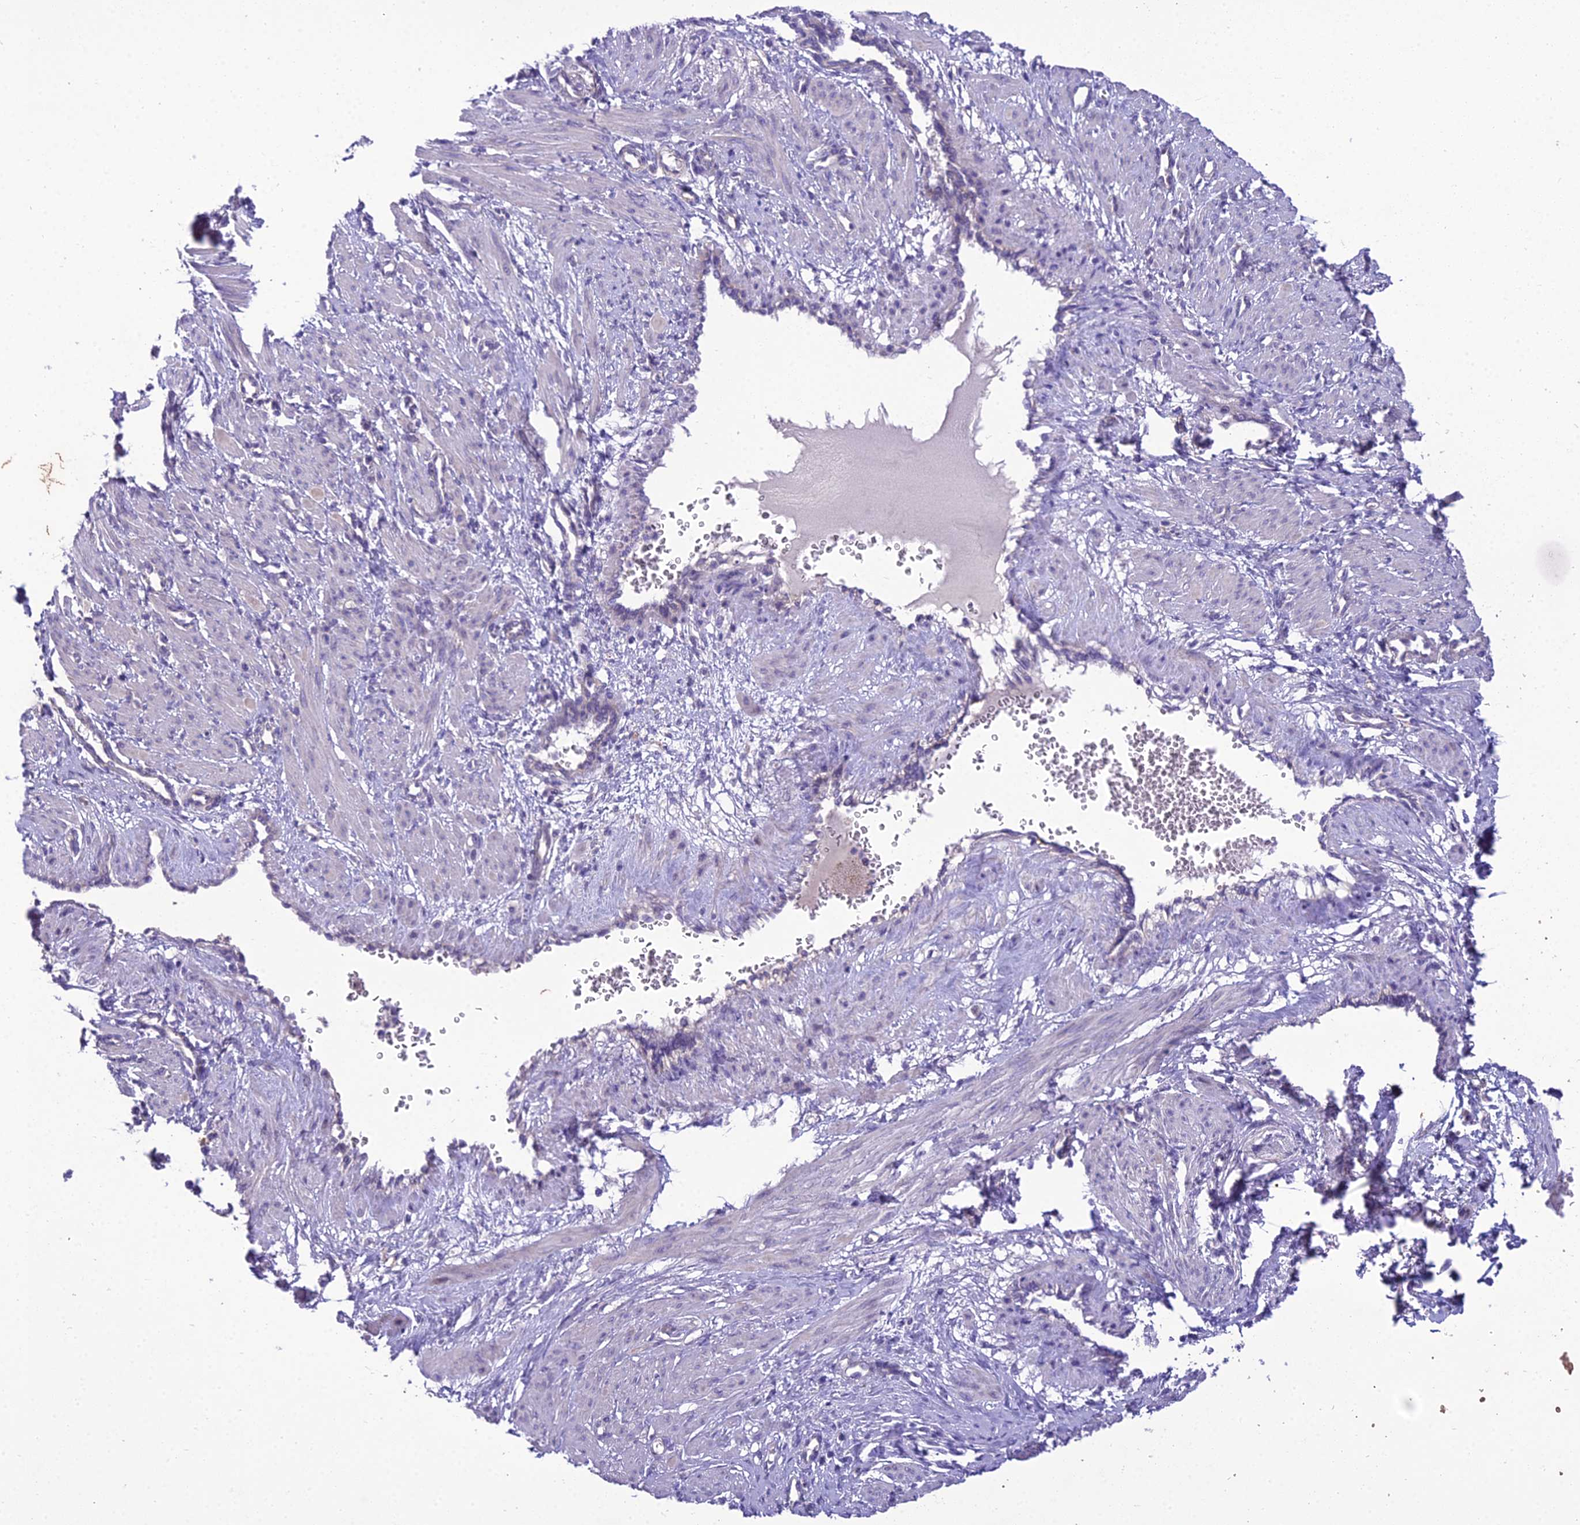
{"staining": {"intensity": "negative", "quantity": "none", "location": "none"}, "tissue": "smooth muscle", "cell_type": "Smooth muscle cells", "image_type": "normal", "snomed": [{"axis": "morphology", "description": "Normal tissue, NOS"}, {"axis": "topography", "description": "Endometrium"}], "caption": "Histopathology image shows no protein staining in smooth muscle cells of normal smooth muscle. (Brightfield microscopy of DAB IHC at high magnification).", "gene": "SCRT1", "patient": {"sex": "female", "age": 33}}